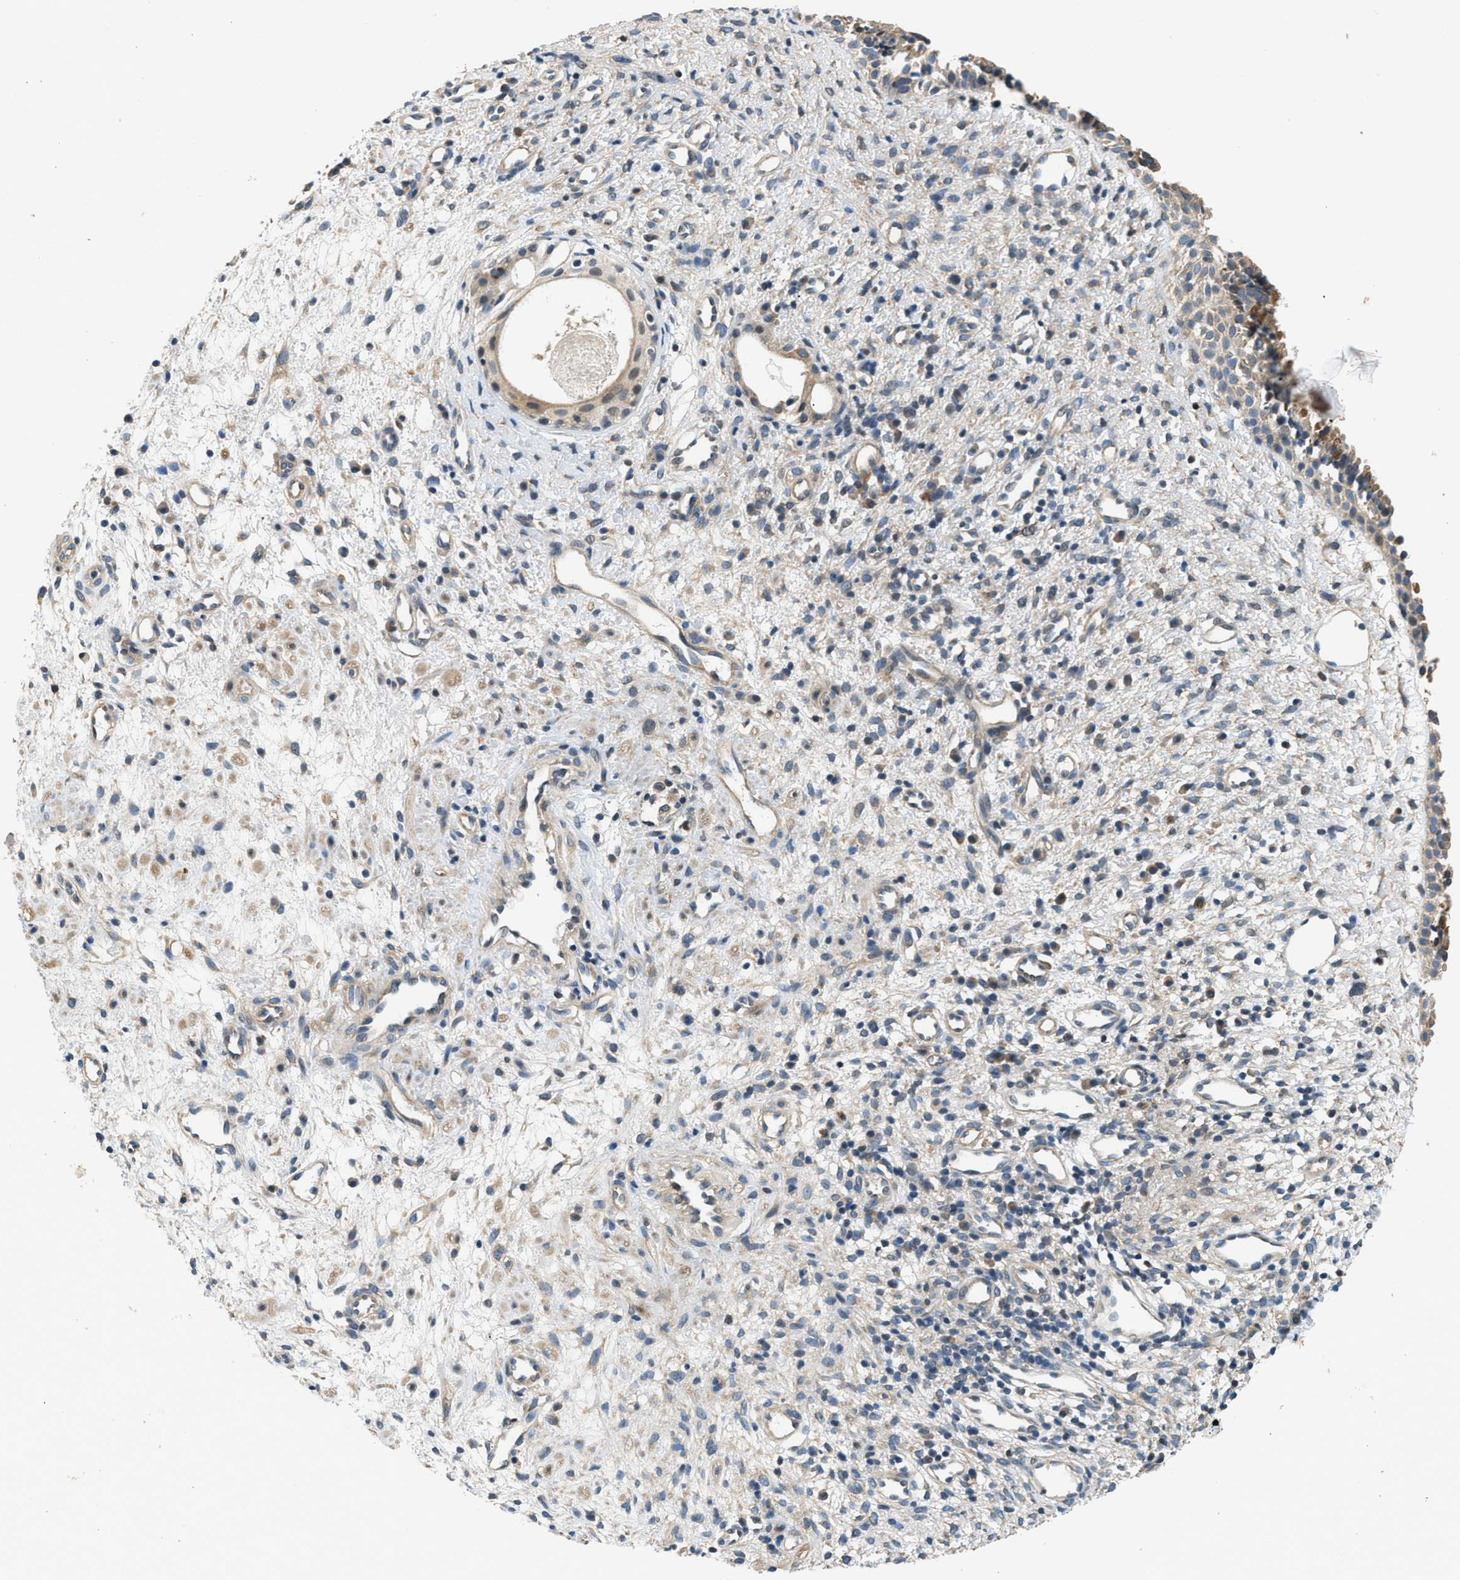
{"staining": {"intensity": "moderate", "quantity": ">75%", "location": "cytoplasmic/membranous"}, "tissue": "nasopharynx", "cell_type": "Respiratory epithelial cells", "image_type": "normal", "snomed": [{"axis": "morphology", "description": "Normal tissue, NOS"}, {"axis": "topography", "description": "Nasopharynx"}], "caption": "Unremarkable nasopharynx demonstrates moderate cytoplasmic/membranous staining in about >75% of respiratory epithelial cells, visualized by immunohistochemistry. The staining was performed using DAB, with brown indicating positive protein expression. Nuclei are stained blue with hematoxylin.", "gene": "SSH2", "patient": {"sex": "male", "age": 22}}